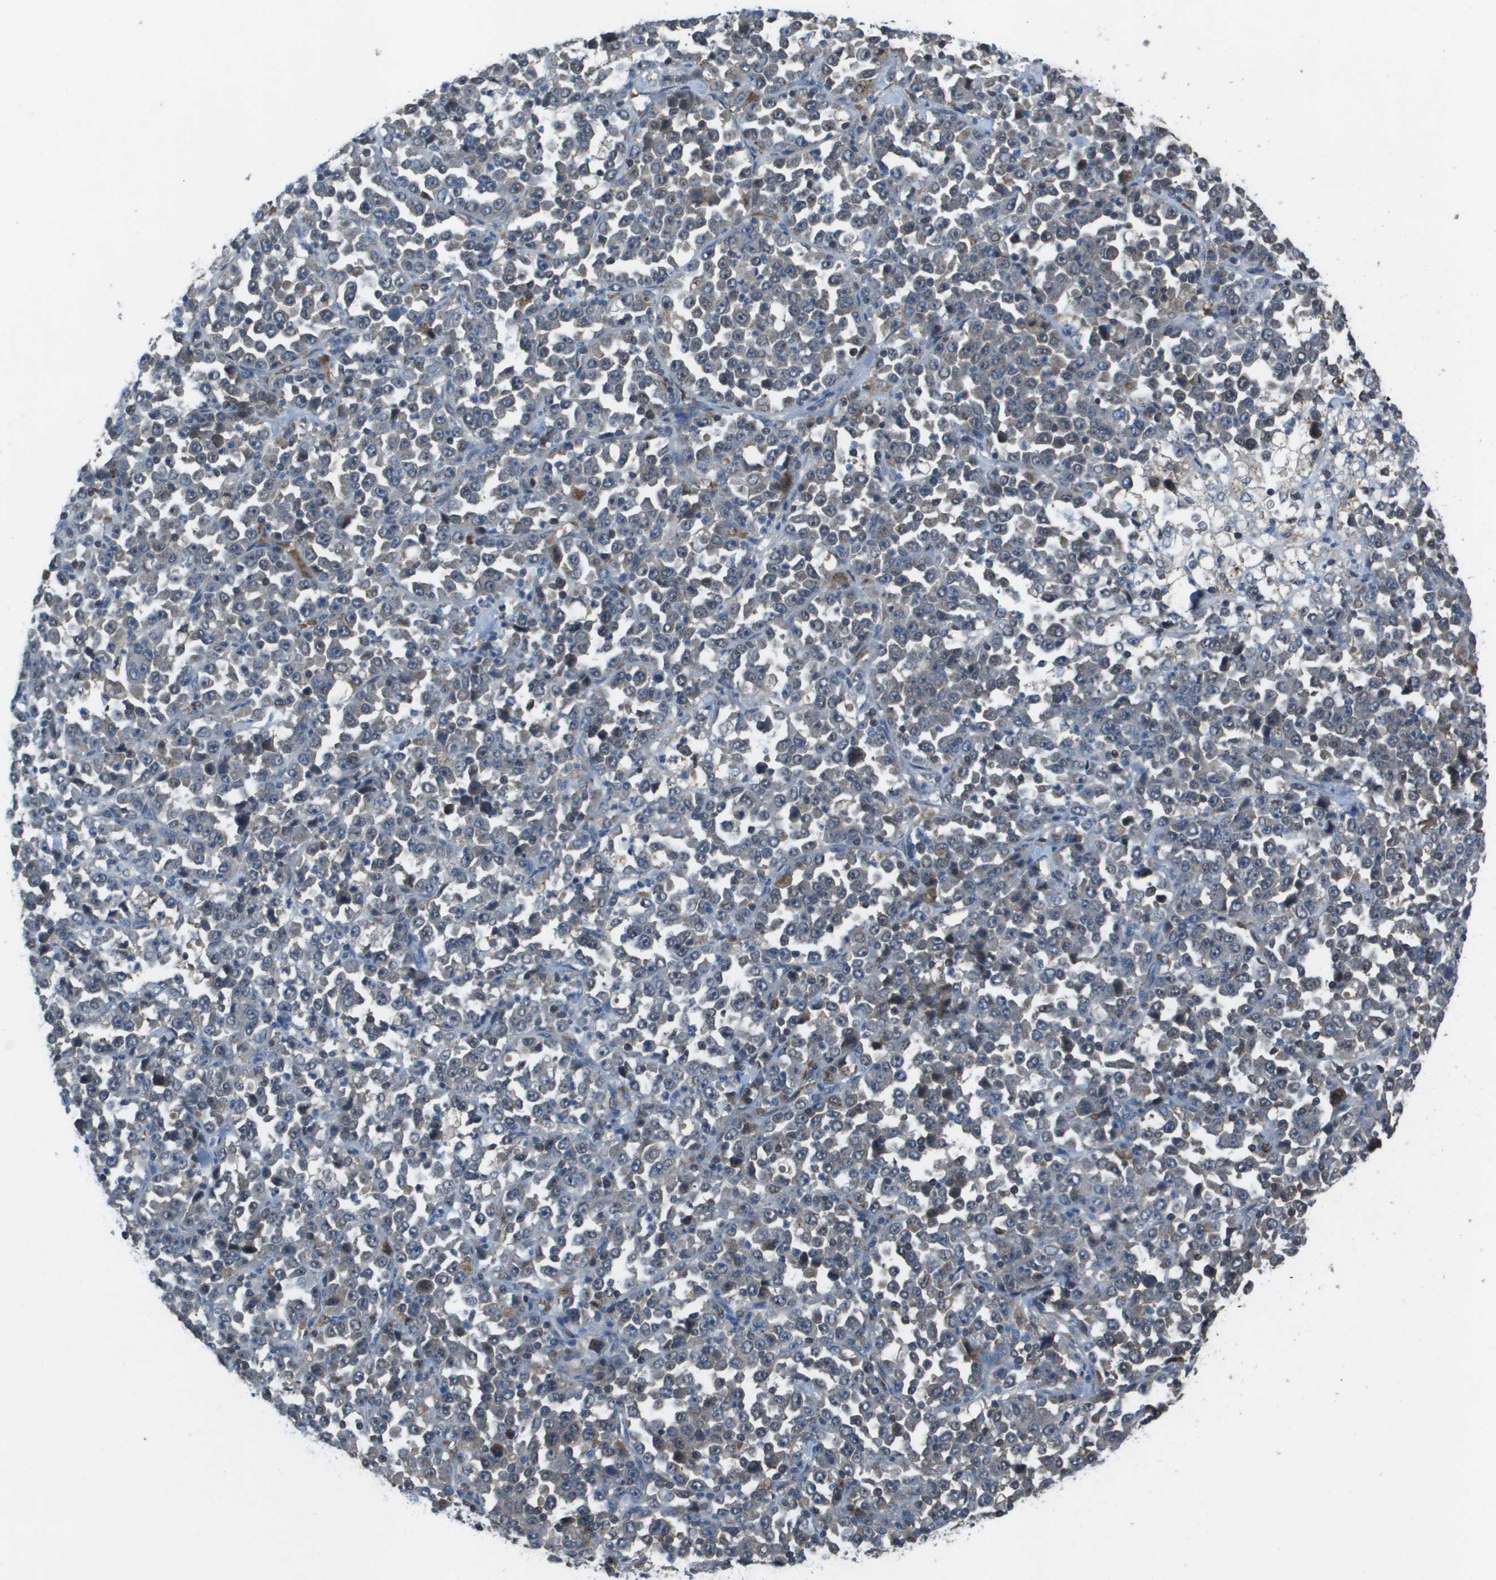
{"staining": {"intensity": "weak", "quantity": "<25%", "location": "cytoplasmic/membranous,nuclear"}, "tissue": "stomach cancer", "cell_type": "Tumor cells", "image_type": "cancer", "snomed": [{"axis": "morphology", "description": "Normal tissue, NOS"}, {"axis": "morphology", "description": "Adenocarcinoma, NOS"}, {"axis": "topography", "description": "Stomach, upper"}, {"axis": "topography", "description": "Stomach"}], "caption": "An immunohistochemistry photomicrograph of stomach adenocarcinoma is shown. There is no staining in tumor cells of stomach adenocarcinoma.", "gene": "CAMK4", "patient": {"sex": "male", "age": 59}}